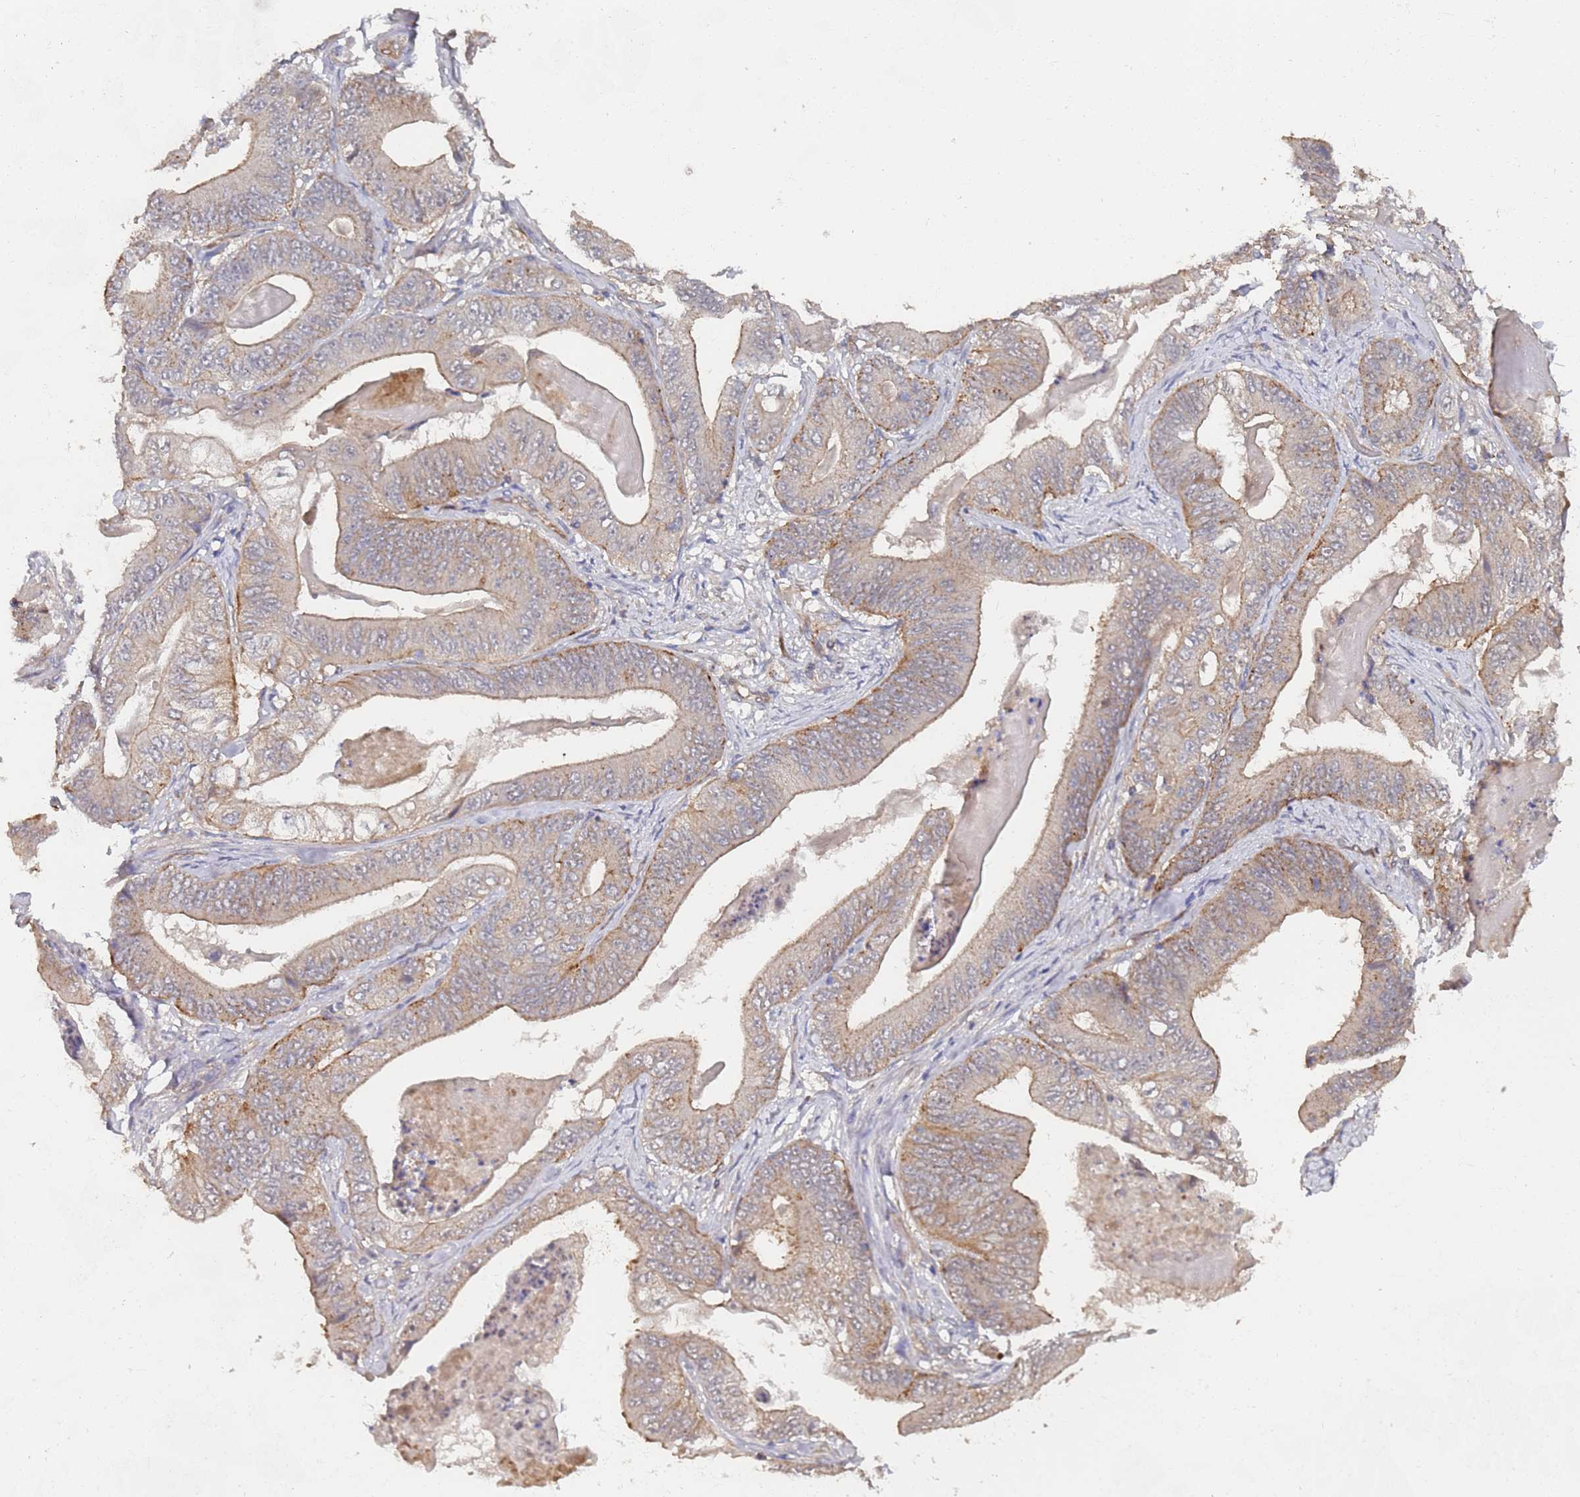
{"staining": {"intensity": "weak", "quantity": "<25%", "location": "cytoplasmic/membranous"}, "tissue": "stomach cancer", "cell_type": "Tumor cells", "image_type": "cancer", "snomed": [{"axis": "morphology", "description": "Adenocarcinoma, NOS"}, {"axis": "topography", "description": "Stomach"}], "caption": "Stomach cancer was stained to show a protein in brown. There is no significant staining in tumor cells.", "gene": "ABCB6", "patient": {"sex": "female", "age": 73}}